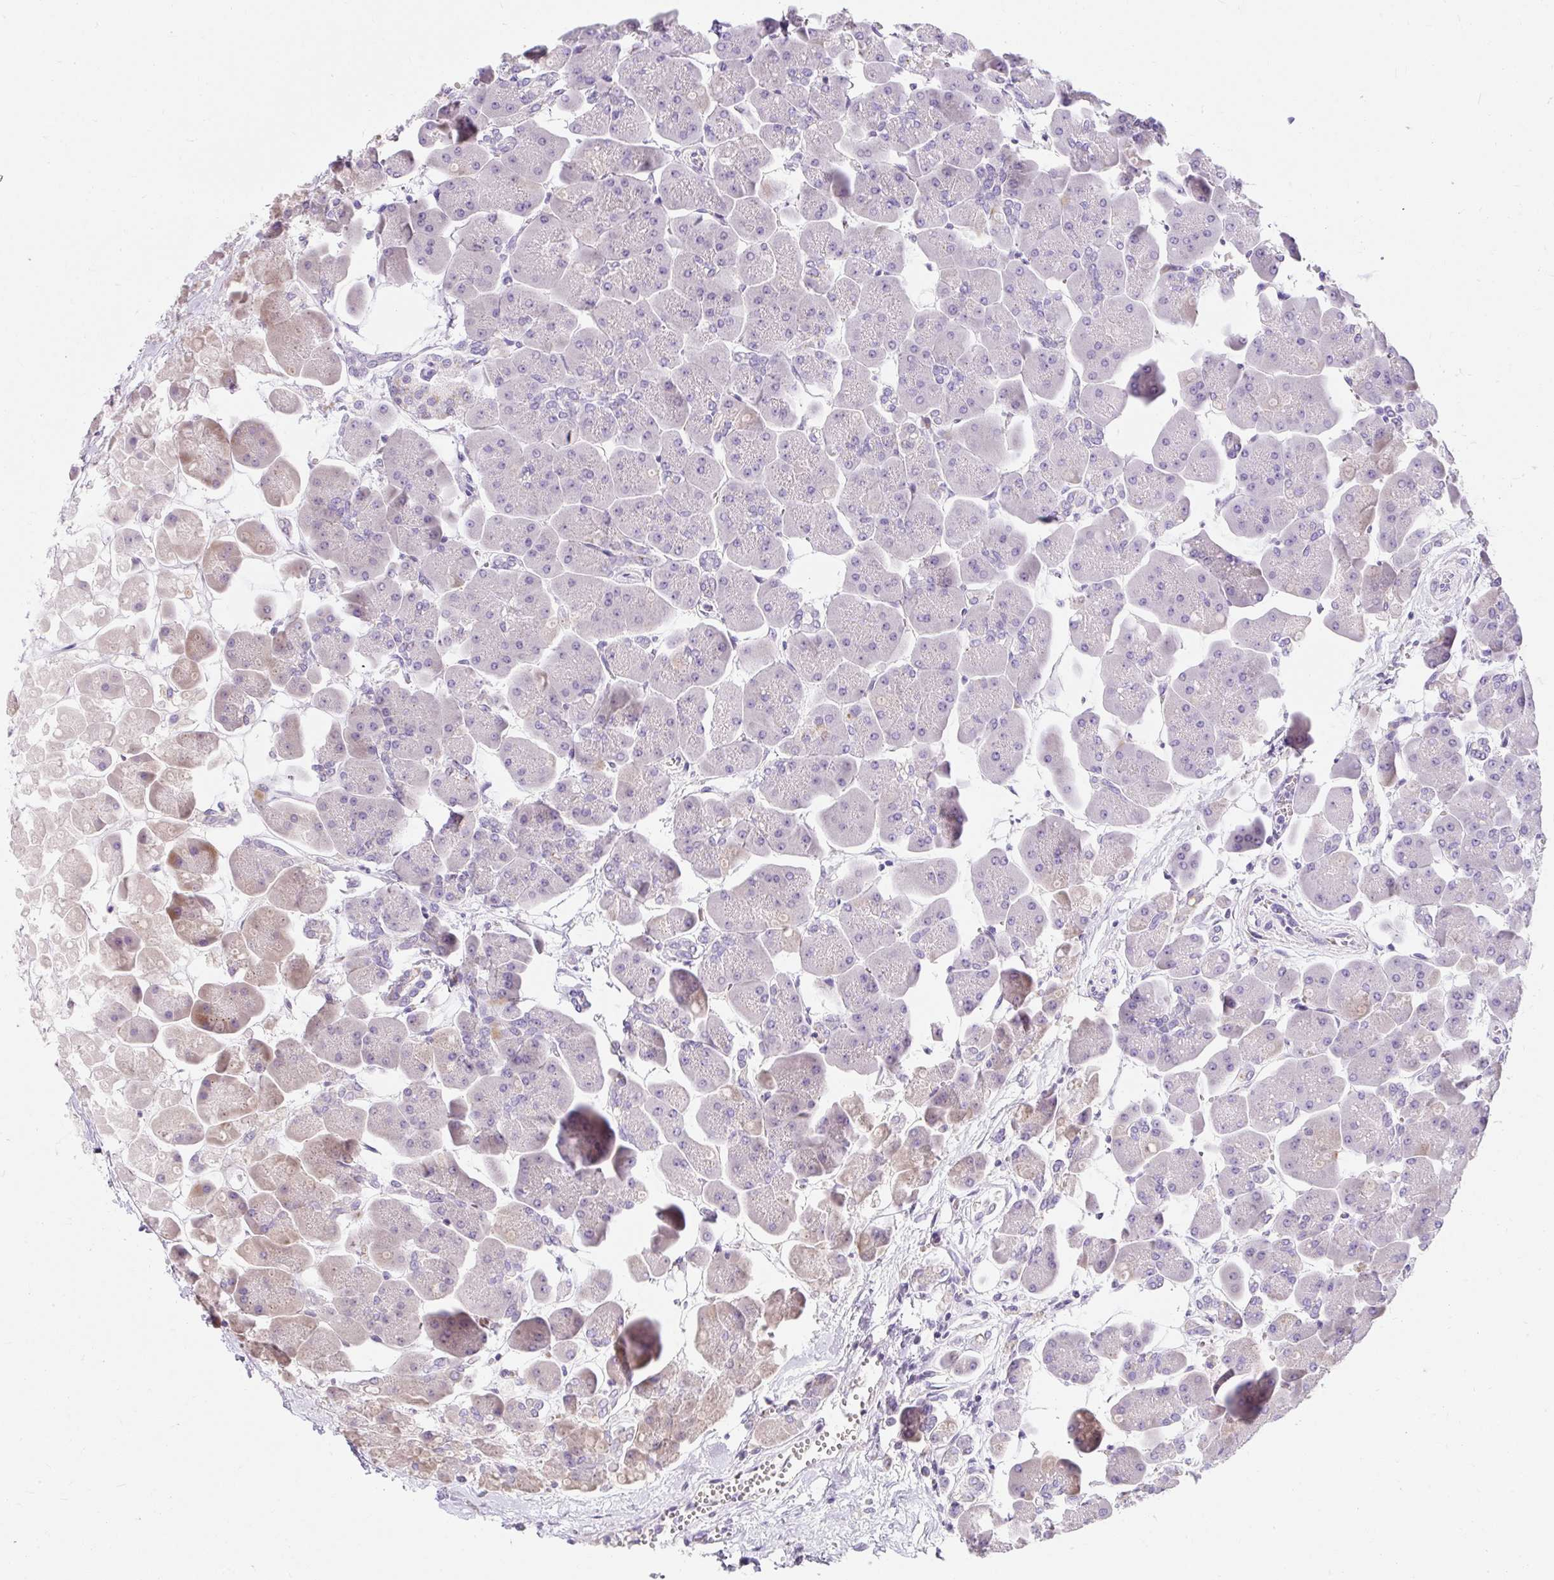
{"staining": {"intensity": "weak", "quantity": "<25%", "location": "cytoplasmic/membranous"}, "tissue": "pancreas", "cell_type": "Exocrine glandular cells", "image_type": "normal", "snomed": [{"axis": "morphology", "description": "Normal tissue, NOS"}, {"axis": "topography", "description": "Pancreas"}], "caption": "Immunohistochemical staining of normal pancreas demonstrates no significant positivity in exocrine glandular cells. (Immunohistochemistry (ihc), brightfield microscopy, high magnification).", "gene": "DTX4", "patient": {"sex": "male", "age": 66}}